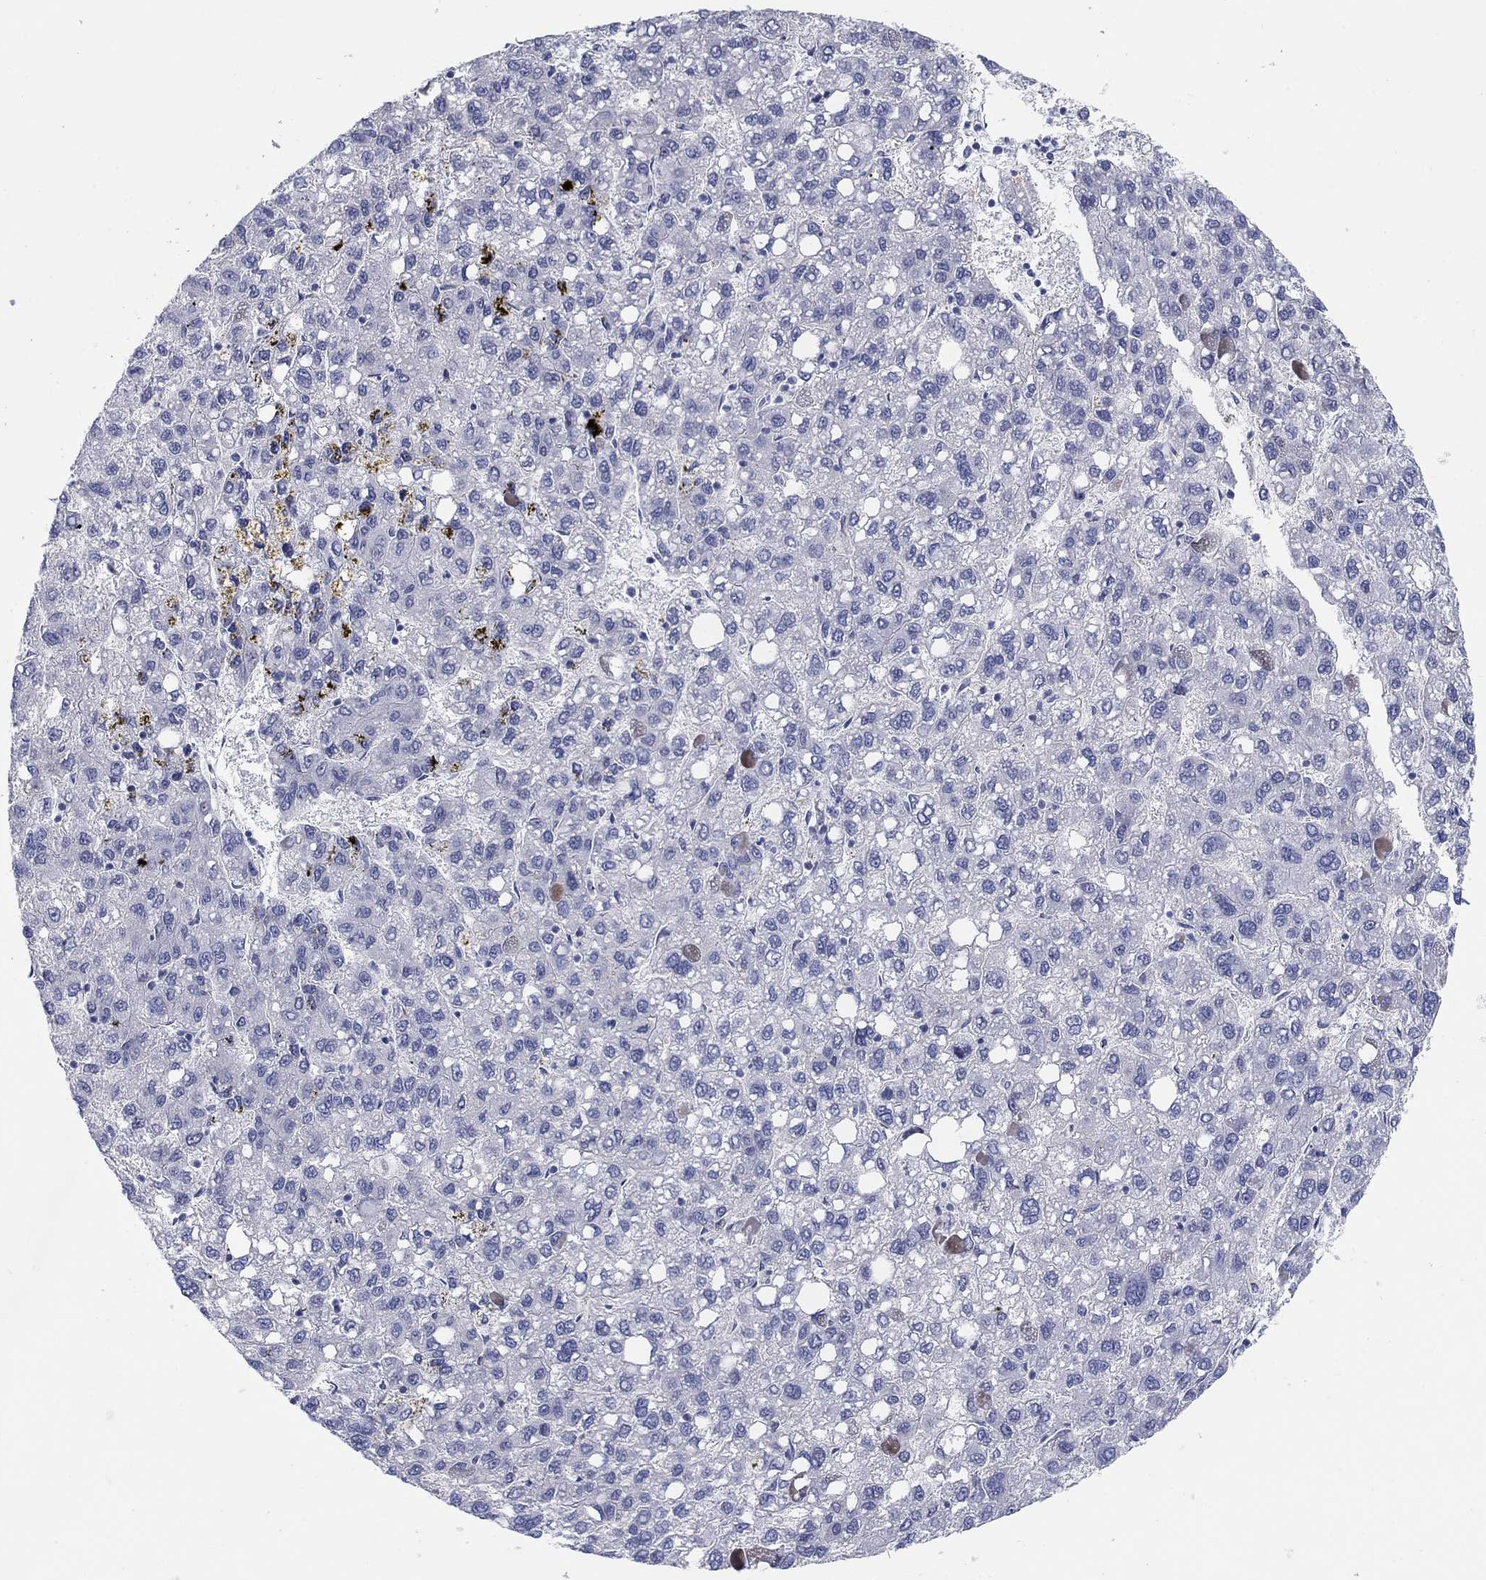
{"staining": {"intensity": "negative", "quantity": "none", "location": "none"}, "tissue": "liver cancer", "cell_type": "Tumor cells", "image_type": "cancer", "snomed": [{"axis": "morphology", "description": "Carcinoma, Hepatocellular, NOS"}, {"axis": "topography", "description": "Liver"}], "caption": "Micrograph shows no significant protein positivity in tumor cells of liver cancer.", "gene": "HEATR4", "patient": {"sex": "female", "age": 82}}